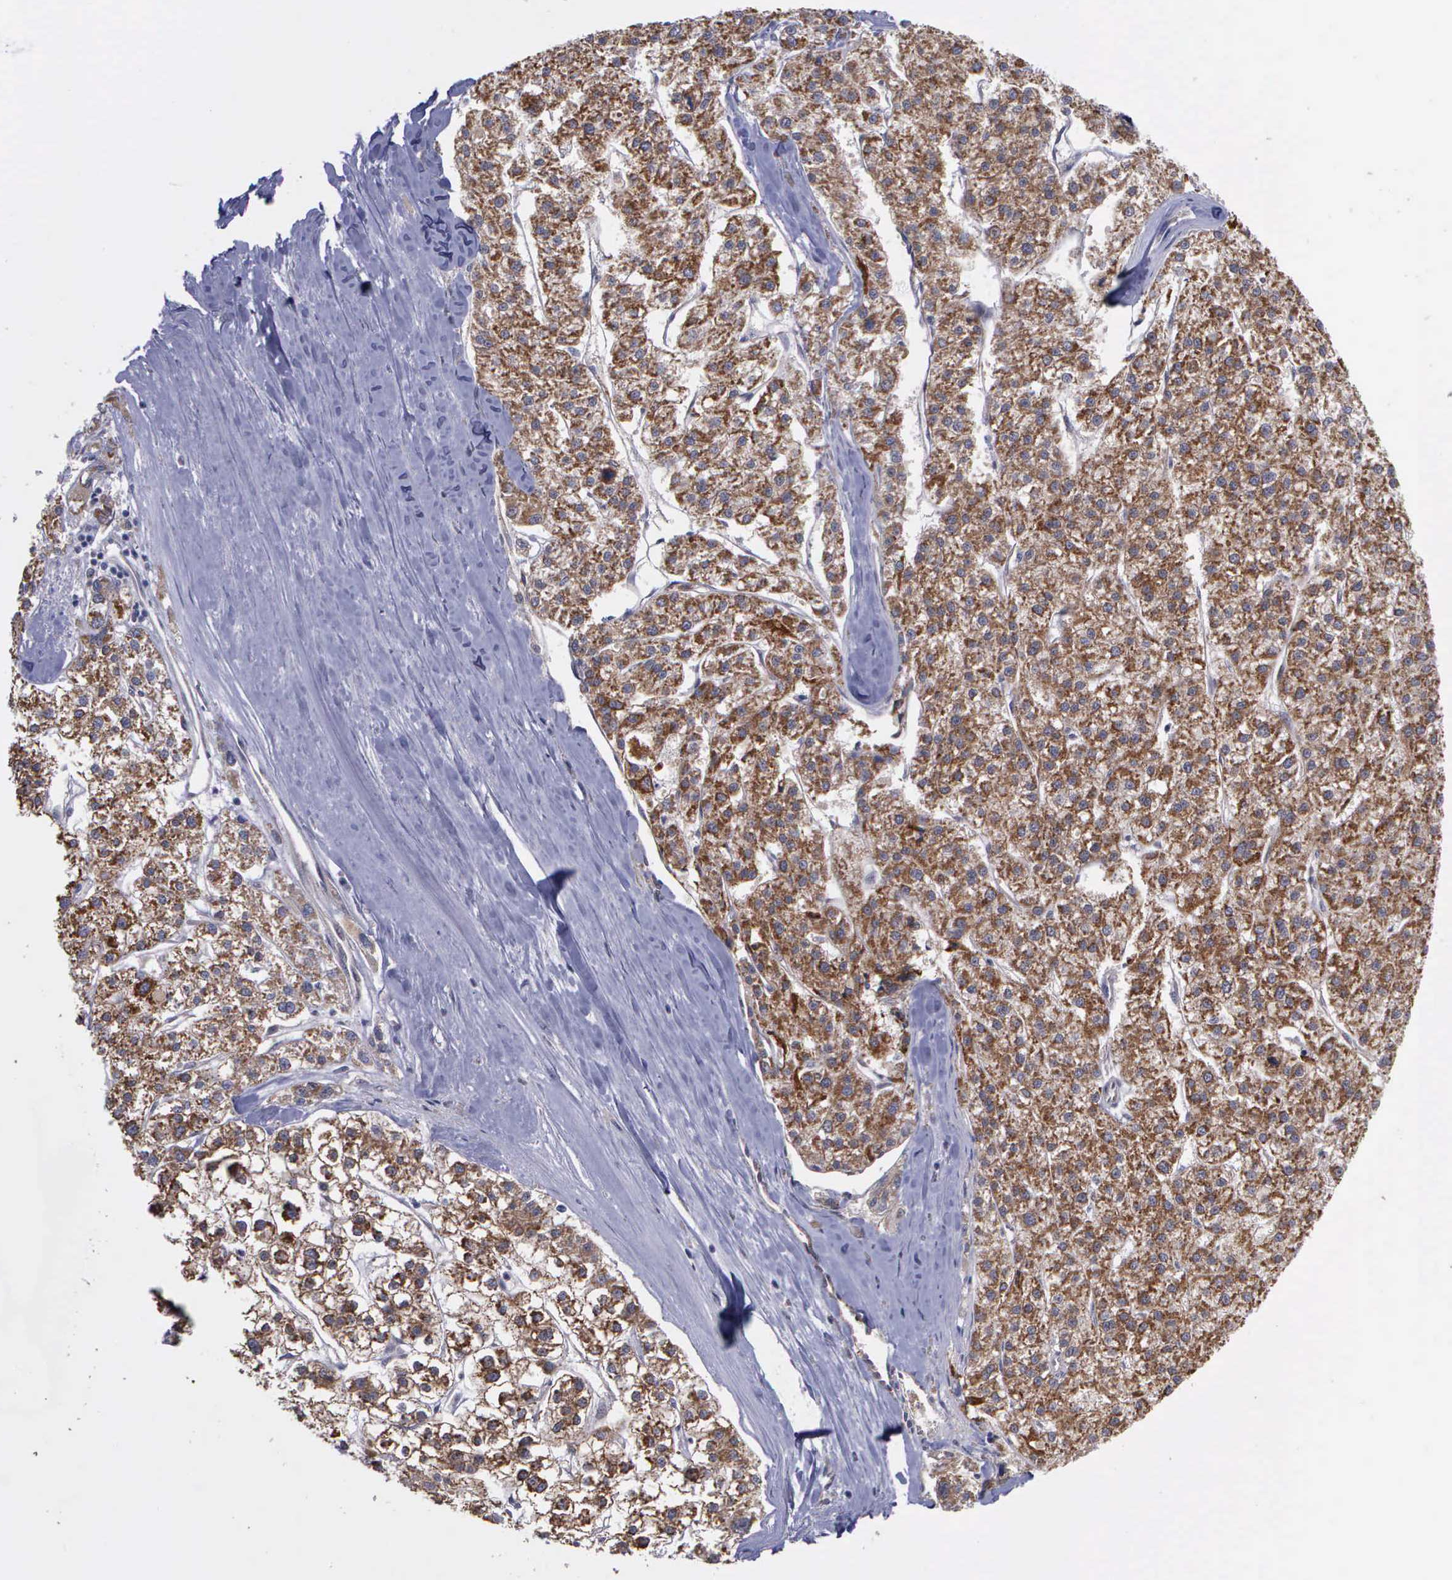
{"staining": {"intensity": "moderate", "quantity": ">75%", "location": "cytoplasmic/membranous"}, "tissue": "liver cancer", "cell_type": "Tumor cells", "image_type": "cancer", "snomed": [{"axis": "morphology", "description": "Carcinoma, Hepatocellular, NOS"}, {"axis": "topography", "description": "Liver"}], "caption": "High-magnification brightfield microscopy of liver cancer stained with DAB (brown) and counterstained with hematoxylin (blue). tumor cells exhibit moderate cytoplasmic/membranous staining is seen in approximately>75% of cells. (DAB = brown stain, brightfield microscopy at high magnification).", "gene": "MAP3K9", "patient": {"sex": "female", "age": 85}}